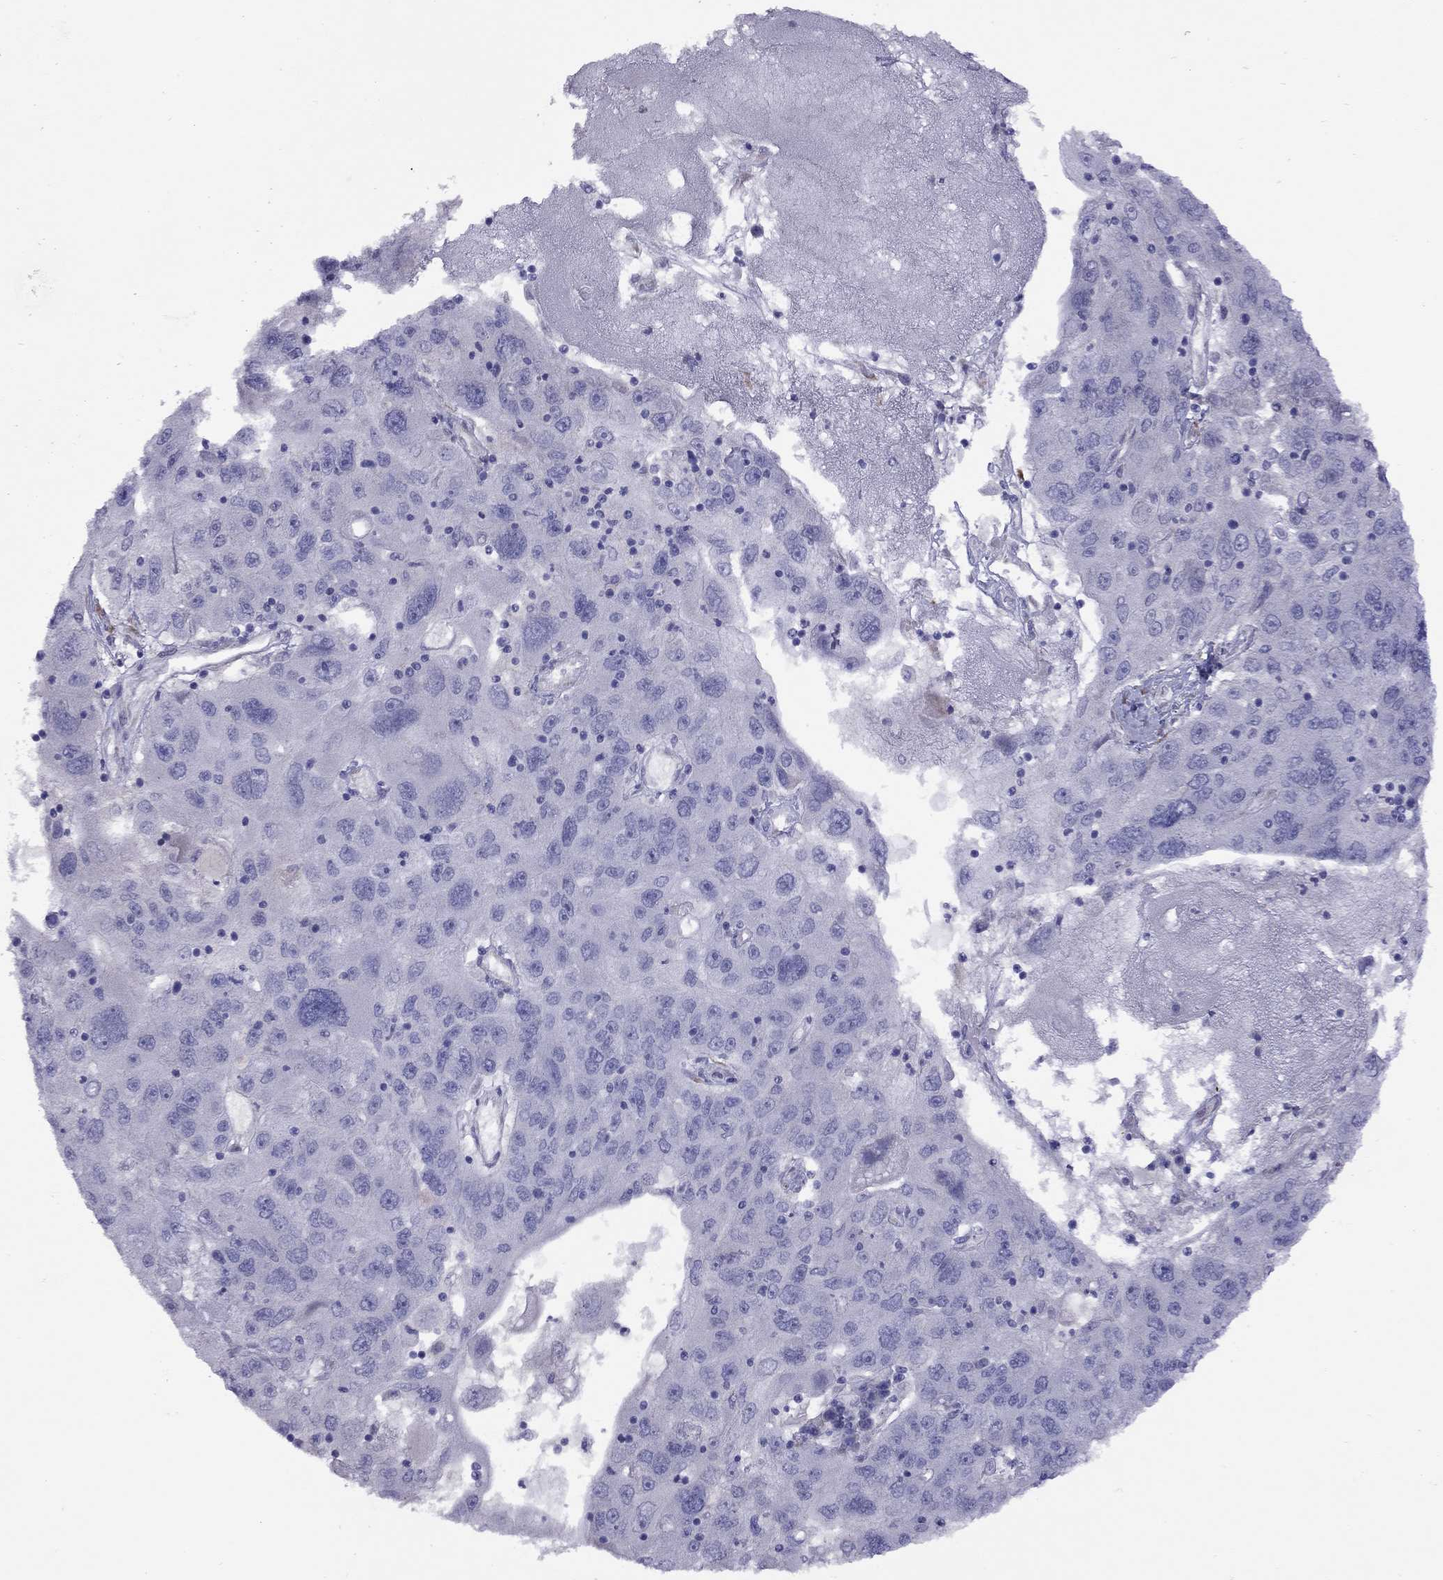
{"staining": {"intensity": "negative", "quantity": "none", "location": "none"}, "tissue": "stomach cancer", "cell_type": "Tumor cells", "image_type": "cancer", "snomed": [{"axis": "morphology", "description": "Adenocarcinoma, NOS"}, {"axis": "topography", "description": "Stomach"}], "caption": "Adenocarcinoma (stomach) was stained to show a protein in brown. There is no significant staining in tumor cells. (DAB immunohistochemistry (IHC) visualized using brightfield microscopy, high magnification).", "gene": "CPNE4", "patient": {"sex": "male", "age": 56}}